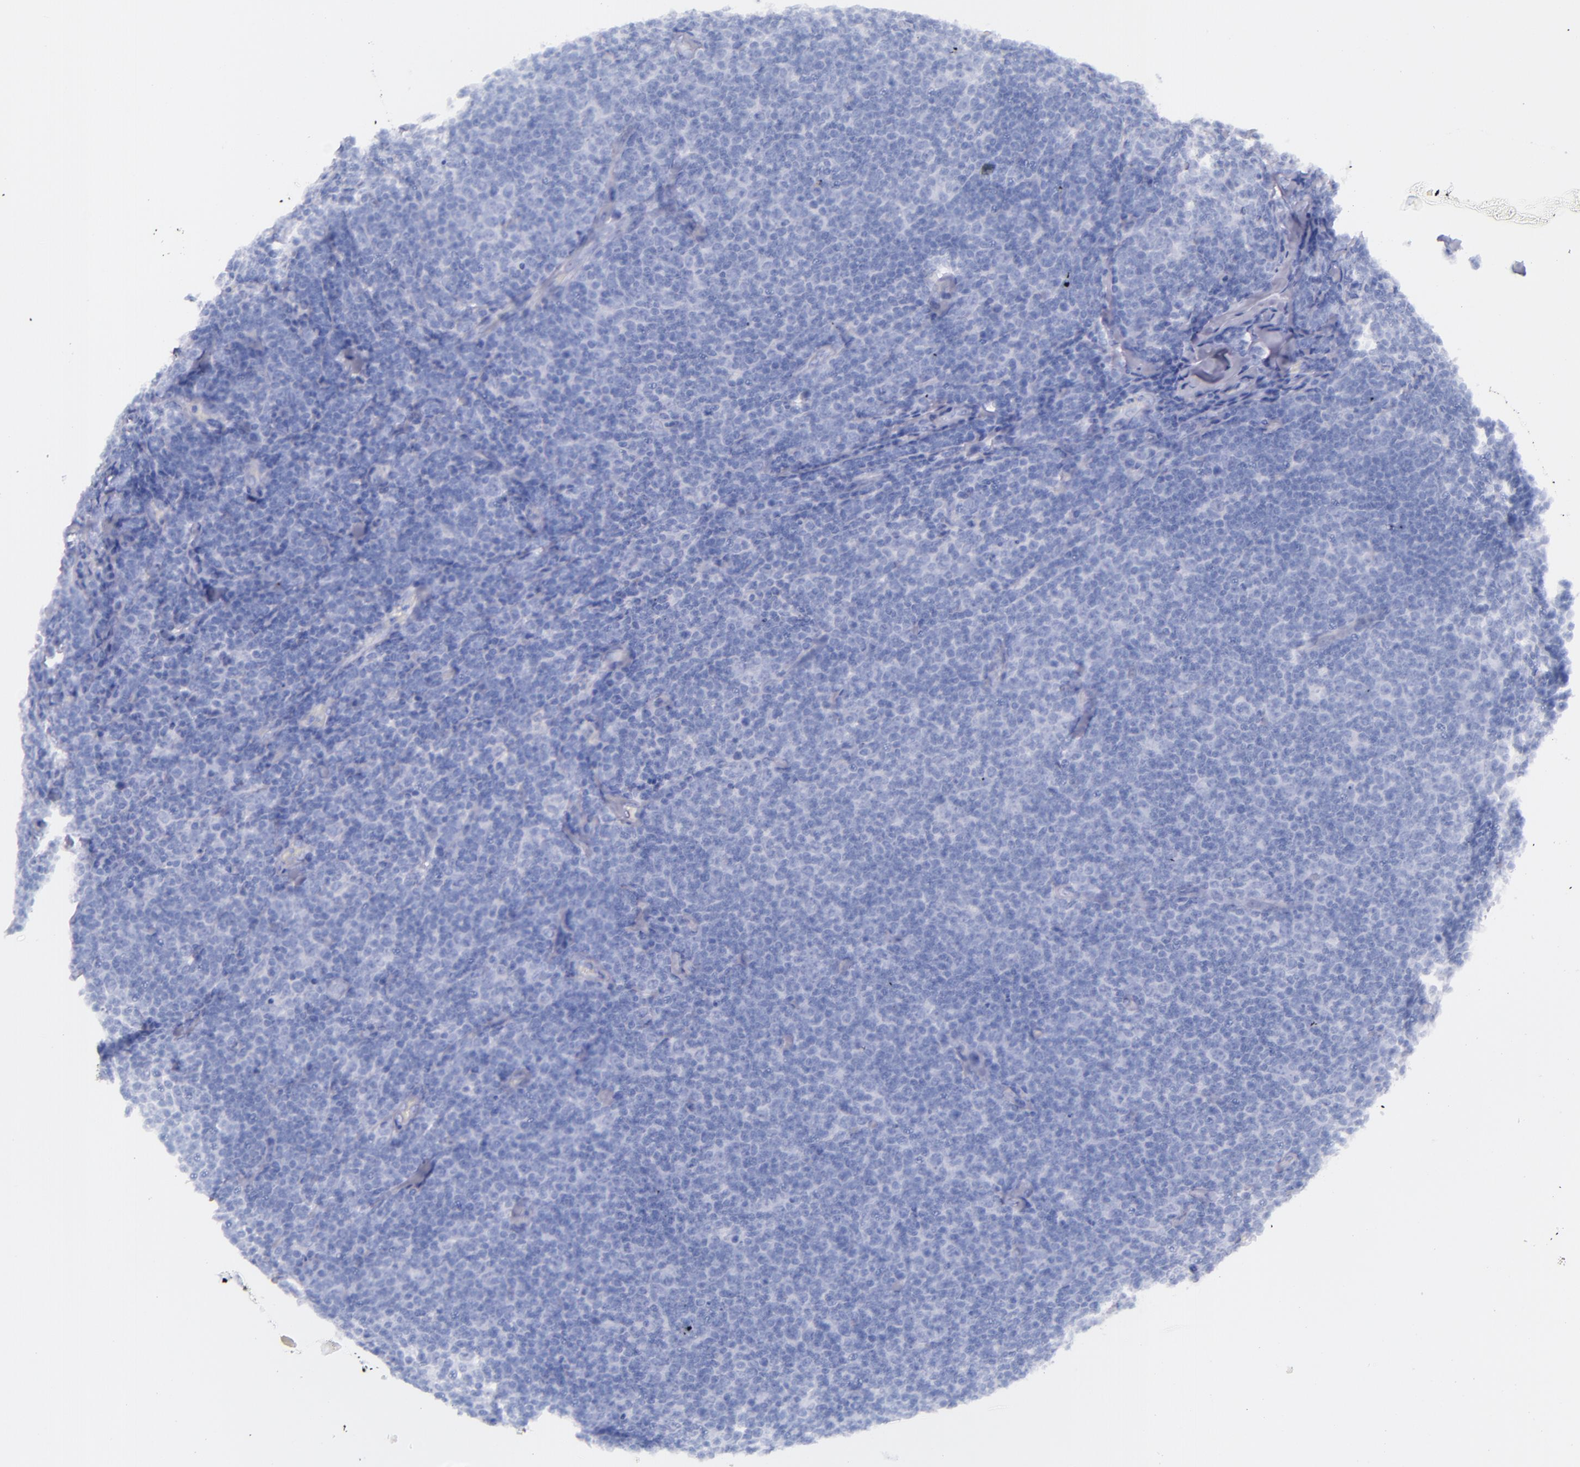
{"staining": {"intensity": "negative", "quantity": "none", "location": "none"}, "tissue": "lymphoma", "cell_type": "Tumor cells", "image_type": "cancer", "snomed": [{"axis": "morphology", "description": "Malignant lymphoma, non-Hodgkin's type, Low grade"}, {"axis": "topography", "description": "Lymph node"}], "caption": "A photomicrograph of malignant lymphoma, non-Hodgkin's type (low-grade) stained for a protein displays no brown staining in tumor cells.", "gene": "SFTPA2", "patient": {"sex": "male", "age": 74}}